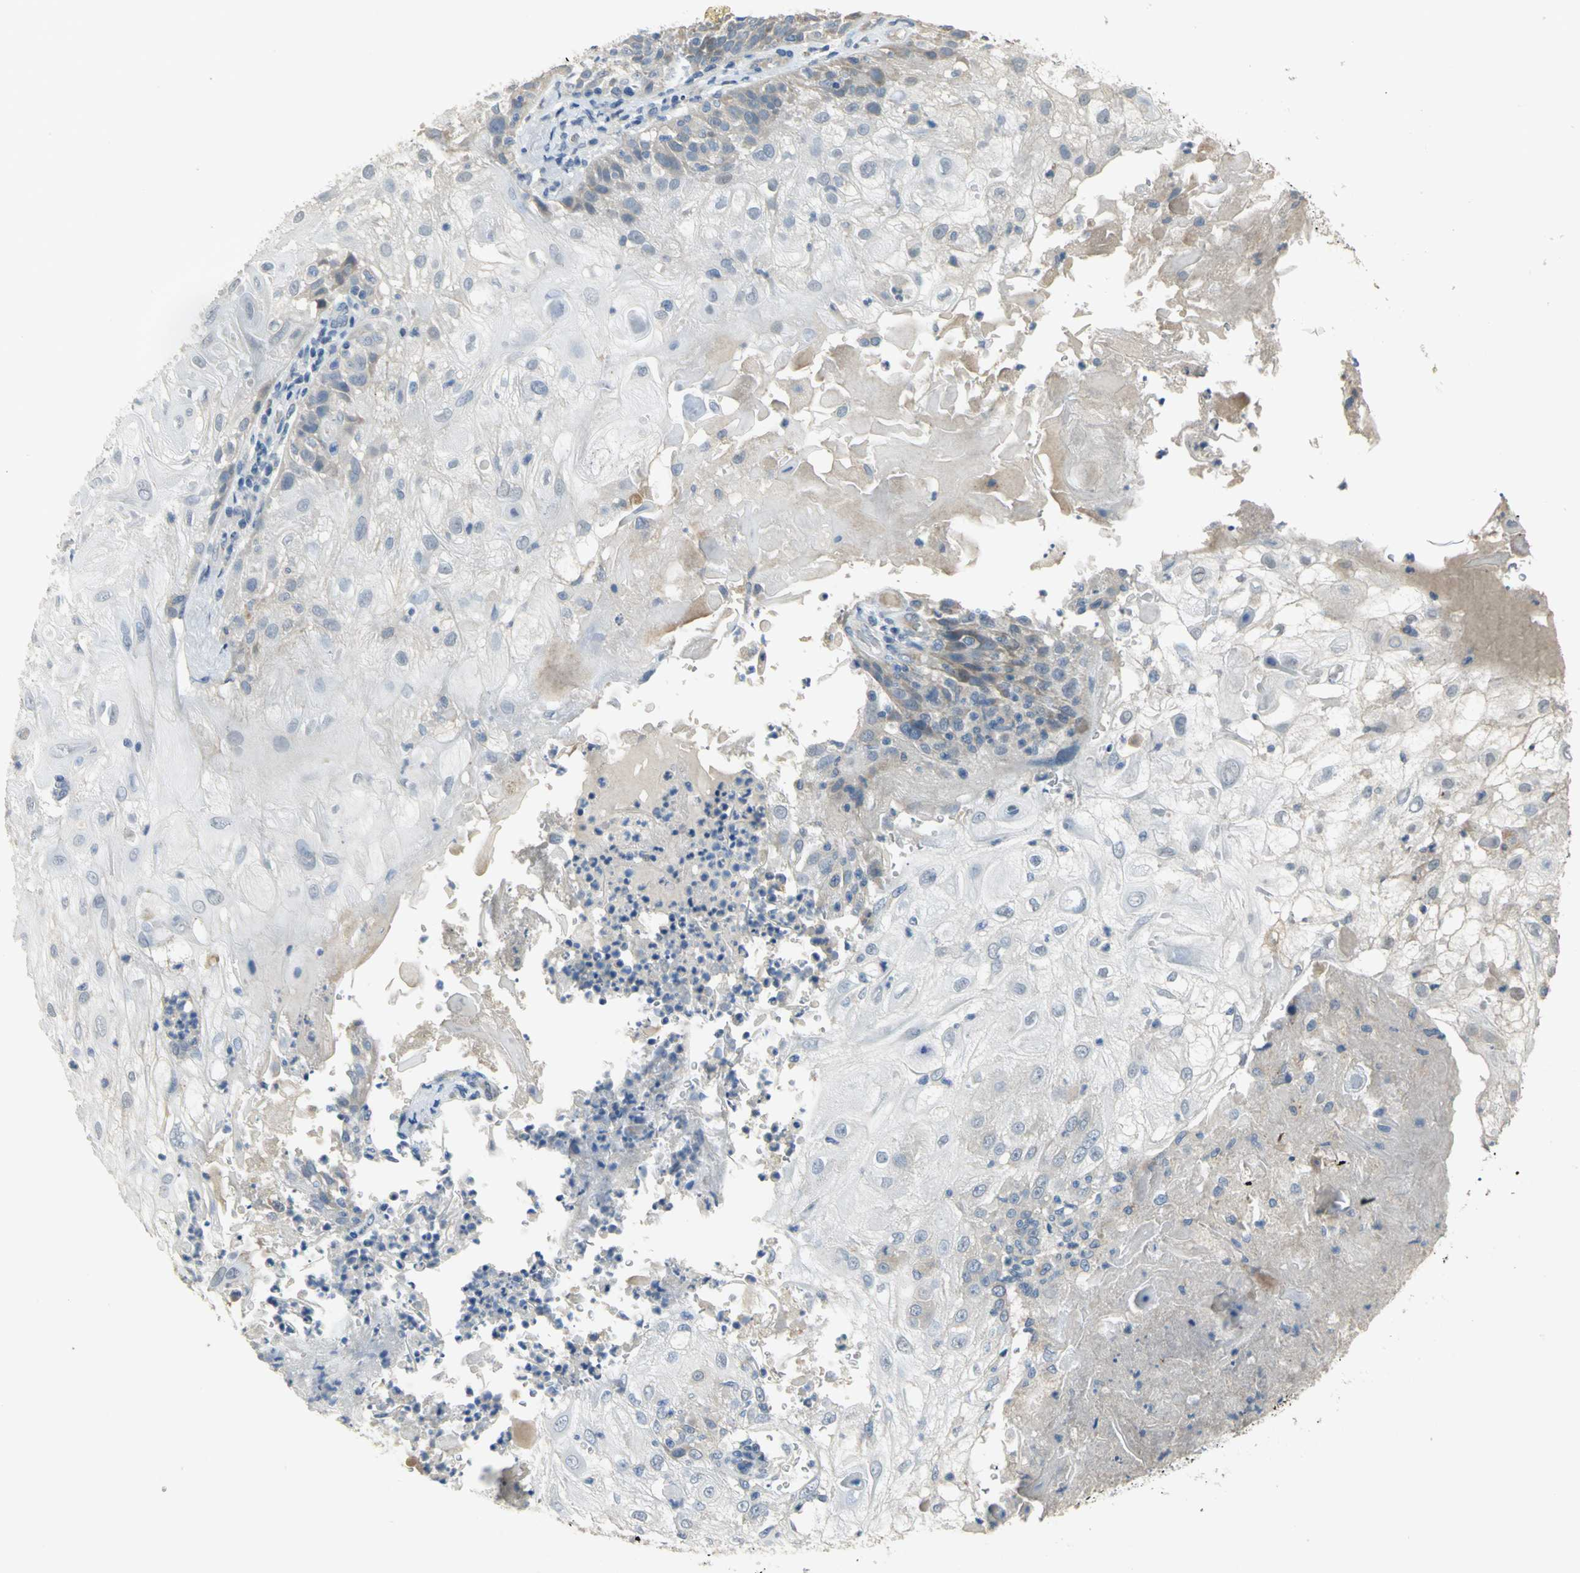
{"staining": {"intensity": "weak", "quantity": "<25%", "location": "cytoplasmic/membranous"}, "tissue": "skin cancer", "cell_type": "Tumor cells", "image_type": "cancer", "snomed": [{"axis": "morphology", "description": "Normal tissue, NOS"}, {"axis": "morphology", "description": "Squamous cell carcinoma, NOS"}, {"axis": "topography", "description": "Skin"}], "caption": "A high-resolution histopathology image shows immunohistochemistry (IHC) staining of skin squamous cell carcinoma, which reveals no significant expression in tumor cells.", "gene": "IL17RB", "patient": {"sex": "female", "age": 83}}